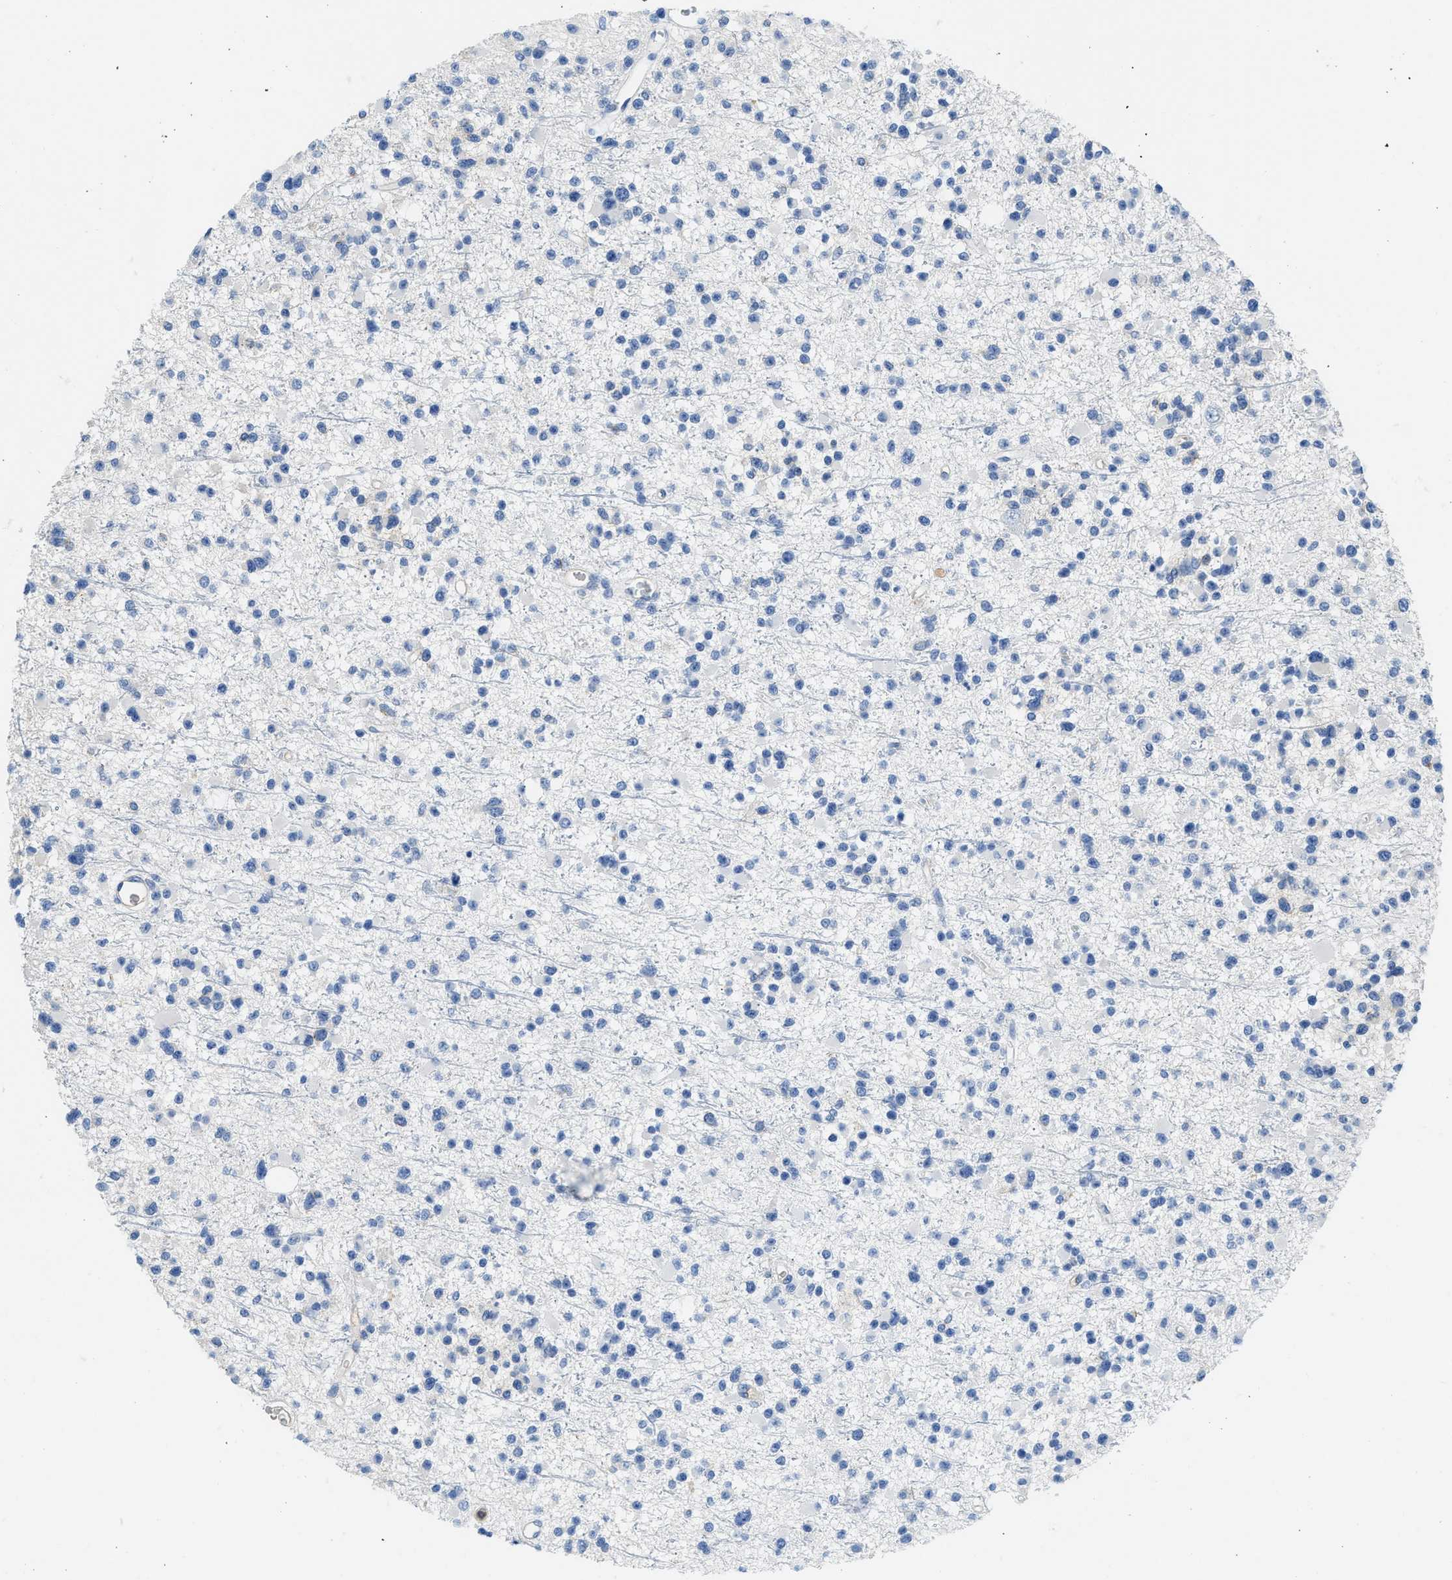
{"staining": {"intensity": "negative", "quantity": "none", "location": "none"}, "tissue": "glioma", "cell_type": "Tumor cells", "image_type": "cancer", "snomed": [{"axis": "morphology", "description": "Glioma, malignant, Low grade"}, {"axis": "topography", "description": "Brain"}], "caption": "IHC micrograph of neoplastic tissue: malignant glioma (low-grade) stained with DAB (3,3'-diaminobenzidine) displays no significant protein staining in tumor cells.", "gene": "SPEG", "patient": {"sex": "female", "age": 22}}